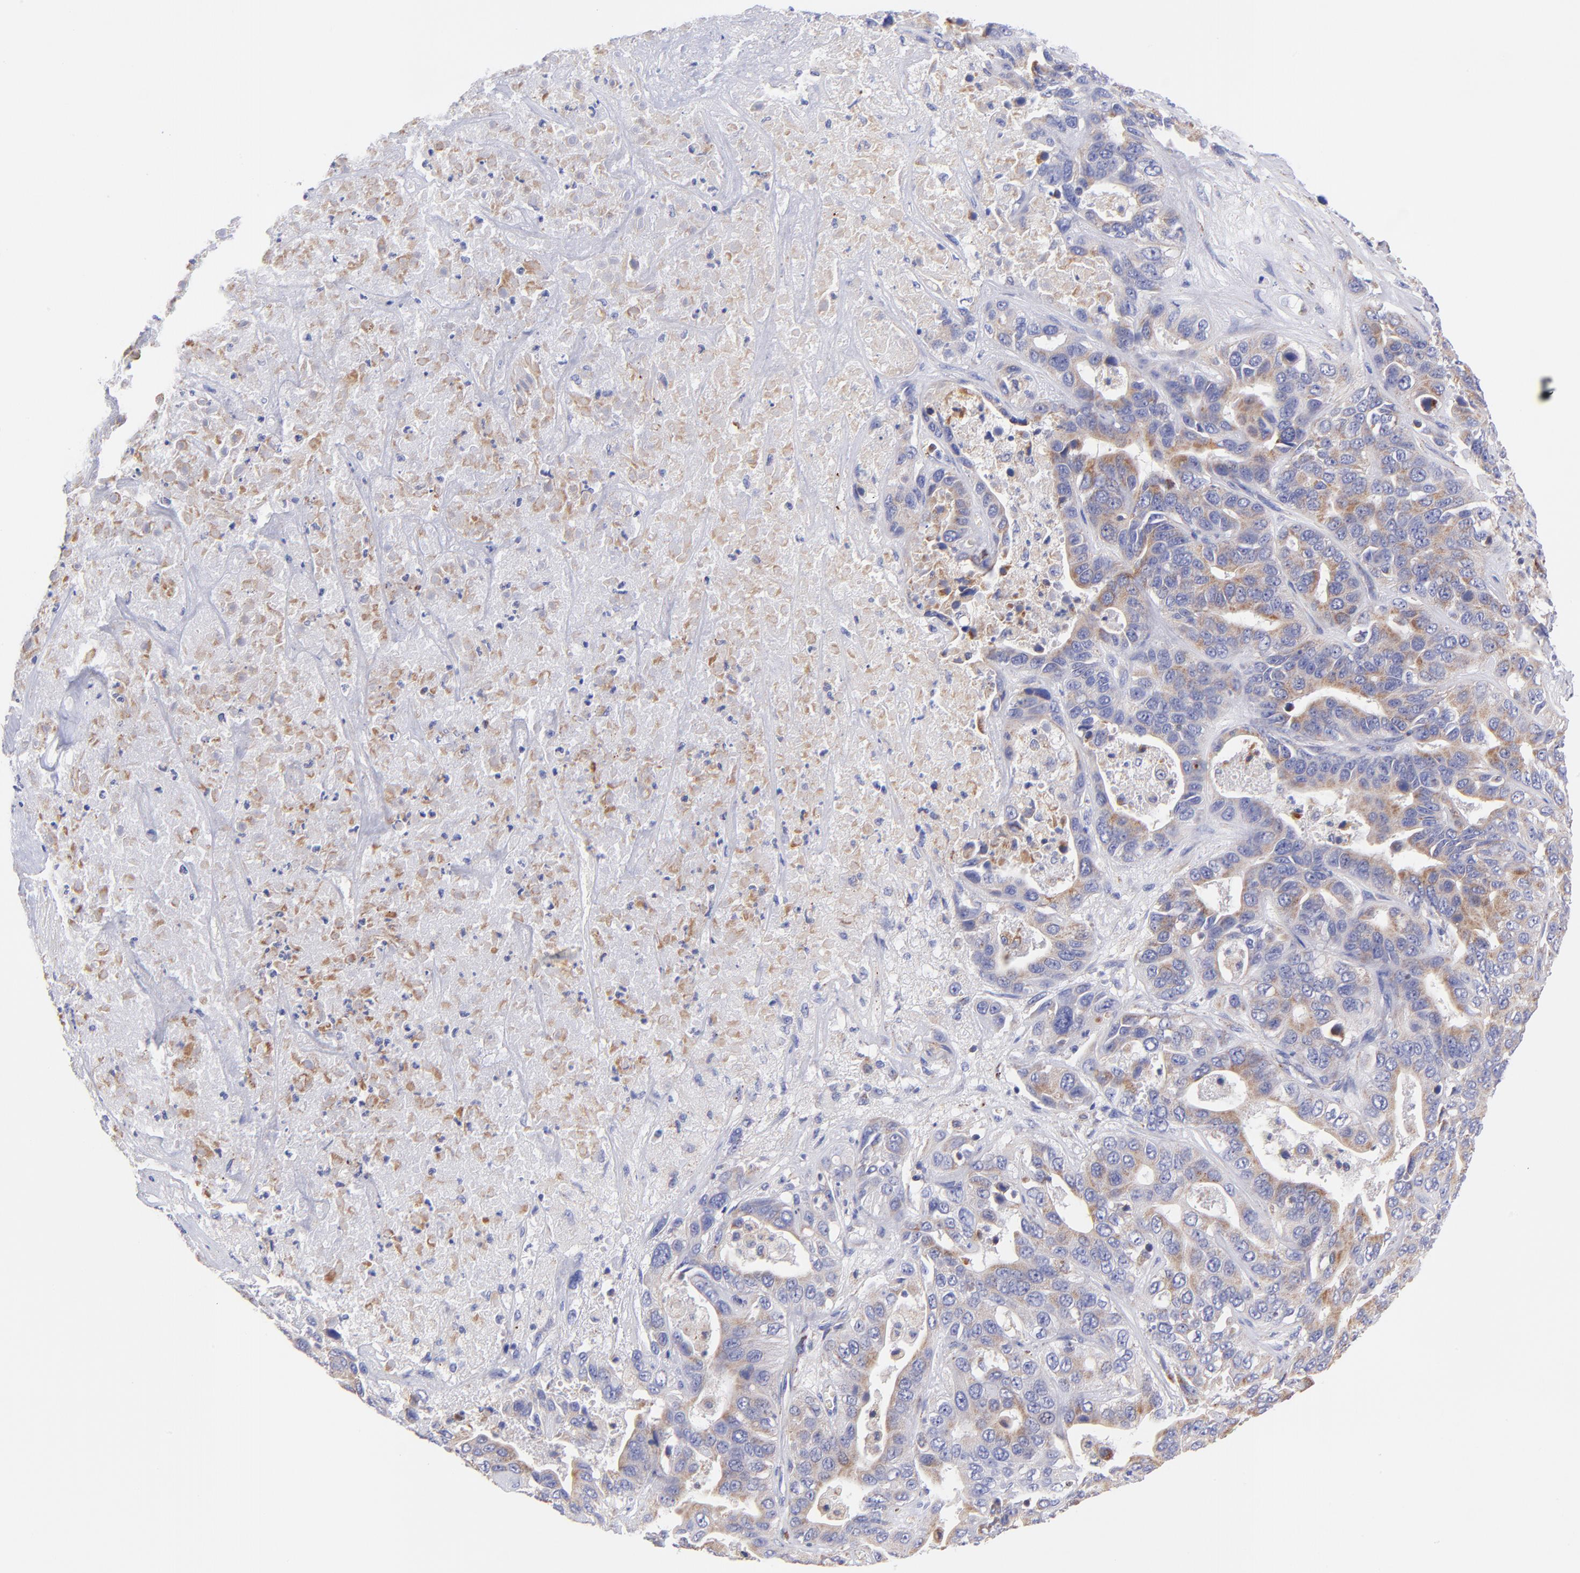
{"staining": {"intensity": "moderate", "quantity": "25%-75%", "location": "cytoplasmic/membranous"}, "tissue": "liver cancer", "cell_type": "Tumor cells", "image_type": "cancer", "snomed": [{"axis": "morphology", "description": "Cholangiocarcinoma"}, {"axis": "topography", "description": "Liver"}], "caption": "Moderate cytoplasmic/membranous positivity is seen in about 25%-75% of tumor cells in liver cancer.", "gene": "NDUFB7", "patient": {"sex": "female", "age": 52}}